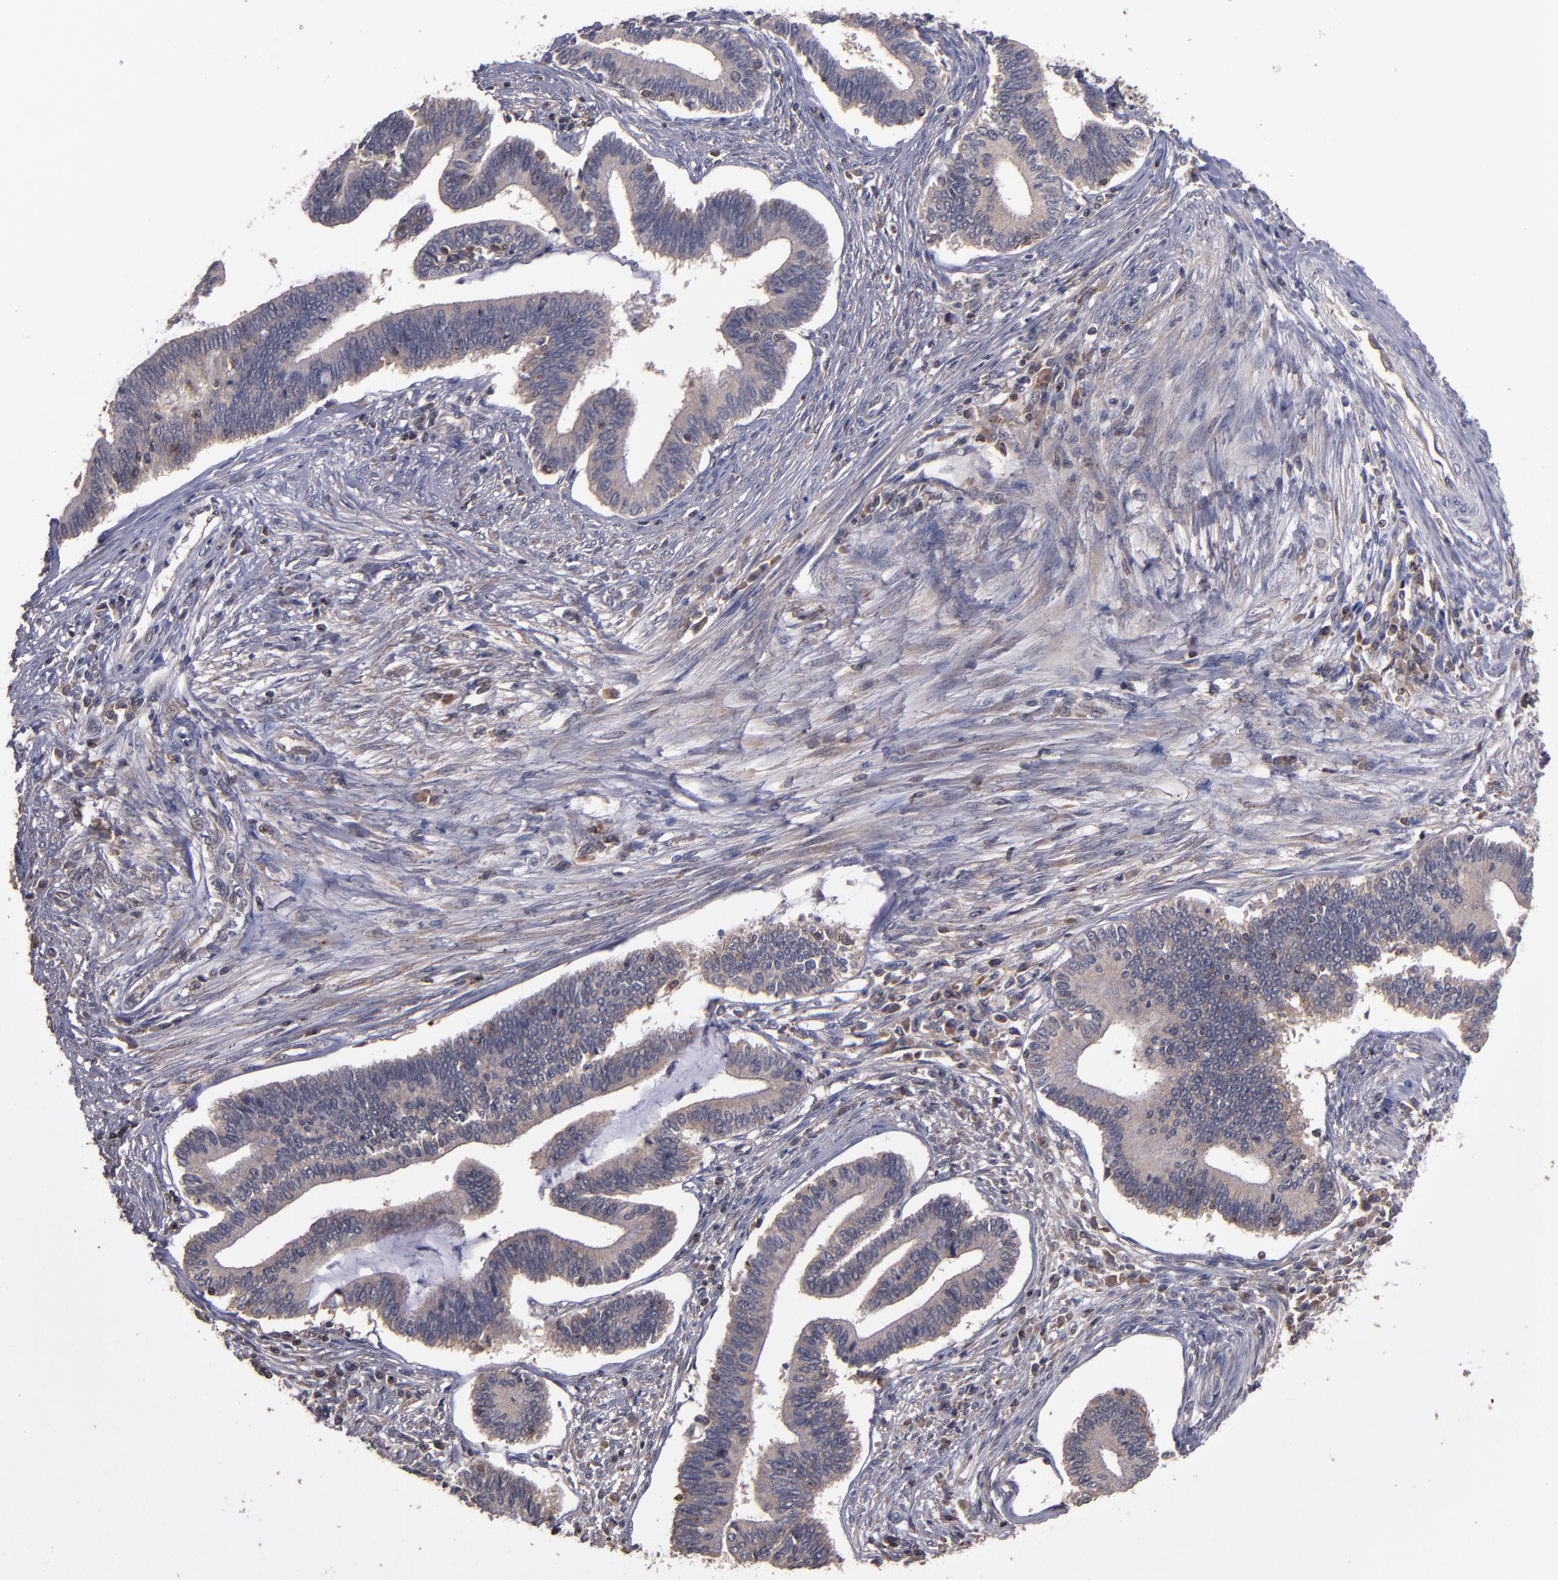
{"staining": {"intensity": "moderate", "quantity": "25%-75%", "location": "cytoplasmic/membranous"}, "tissue": "cervical cancer", "cell_type": "Tumor cells", "image_type": "cancer", "snomed": [{"axis": "morphology", "description": "Adenocarcinoma, NOS"}, {"axis": "topography", "description": "Cervix"}], "caption": "Protein positivity by immunohistochemistry shows moderate cytoplasmic/membranous positivity in approximately 25%-75% of tumor cells in cervical cancer.", "gene": "NF2", "patient": {"sex": "female", "age": 36}}